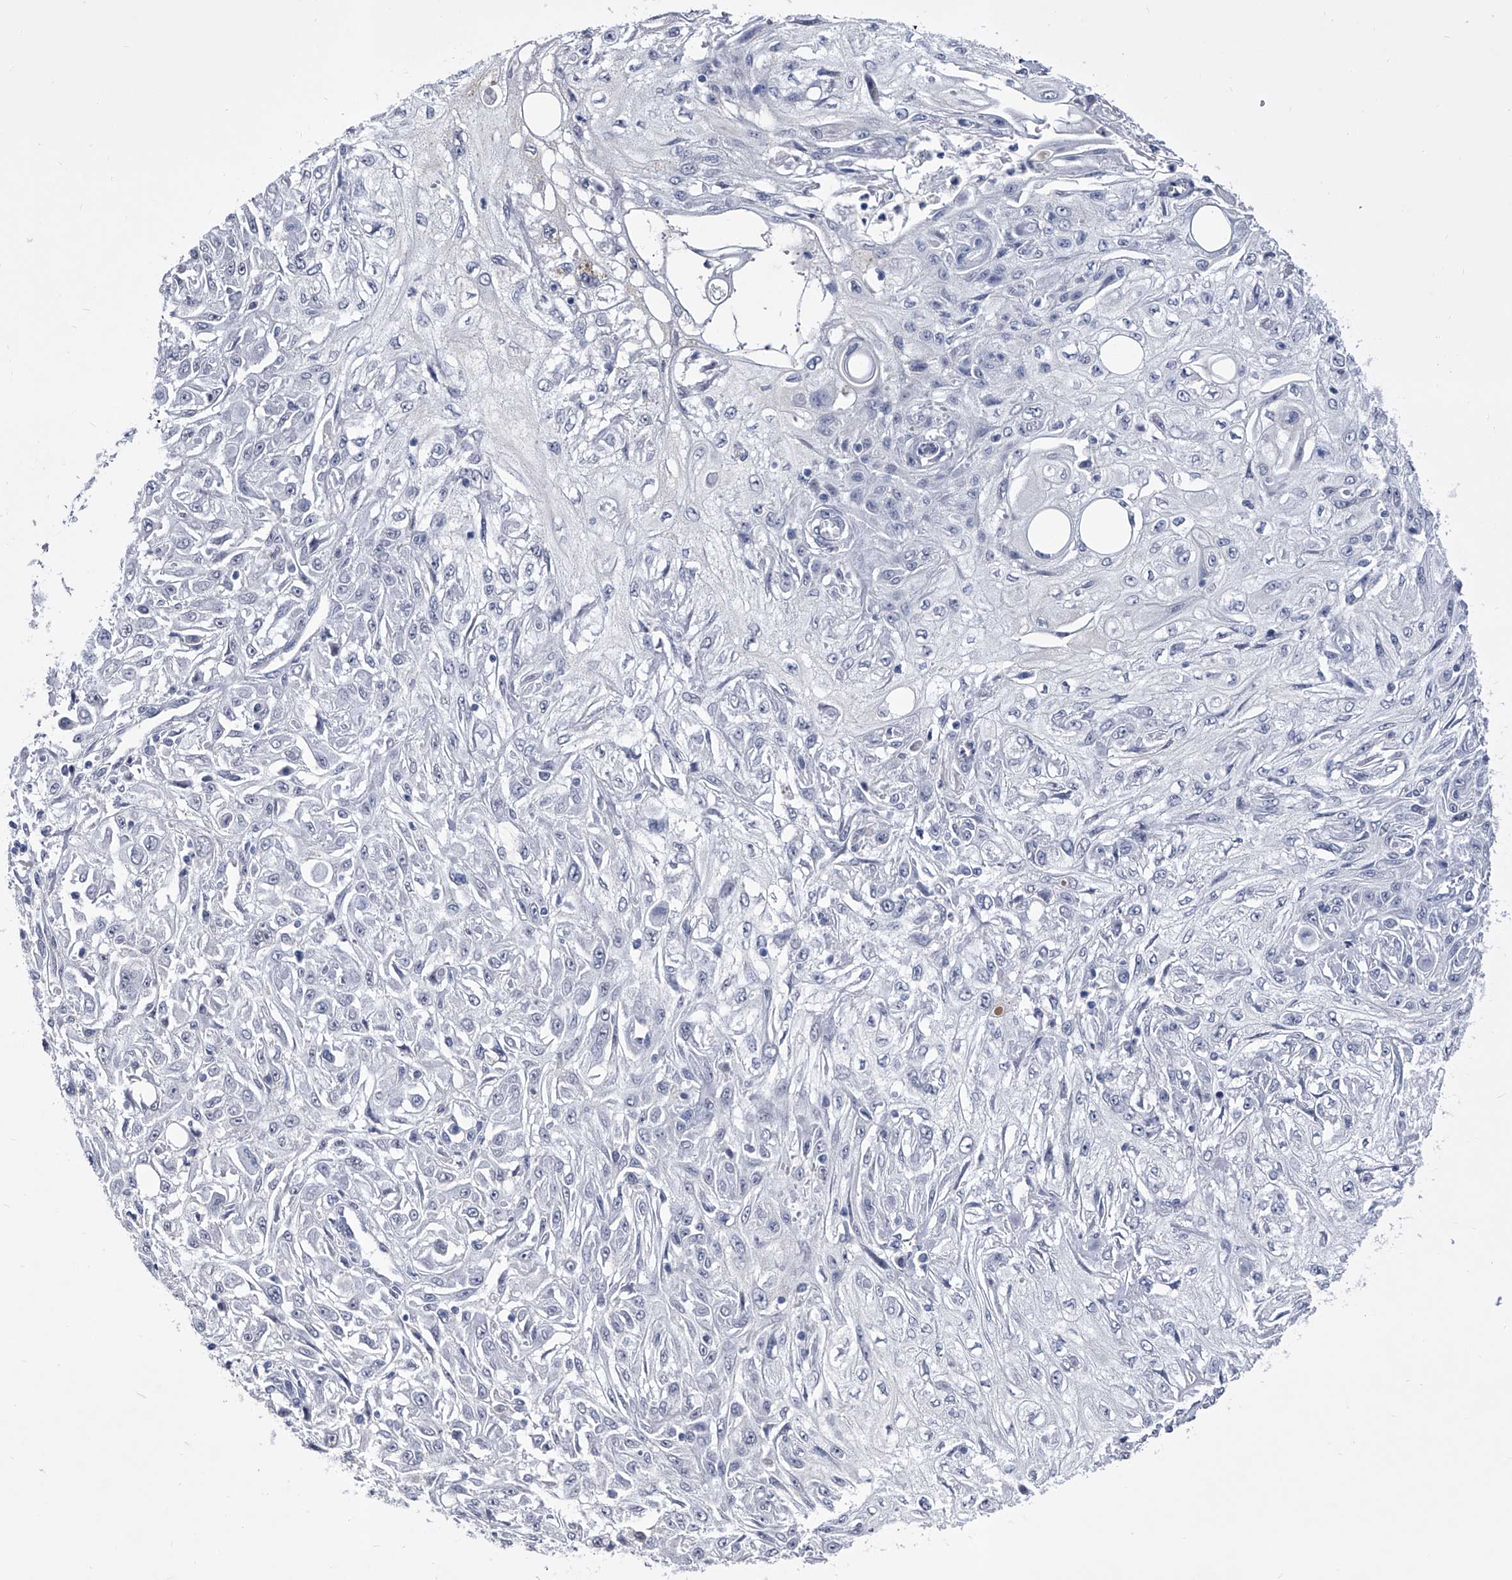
{"staining": {"intensity": "negative", "quantity": "none", "location": "none"}, "tissue": "skin cancer", "cell_type": "Tumor cells", "image_type": "cancer", "snomed": [{"axis": "morphology", "description": "Squamous cell carcinoma, NOS"}, {"axis": "morphology", "description": "Squamous cell carcinoma, metastatic, NOS"}, {"axis": "topography", "description": "Skin"}, {"axis": "topography", "description": "Lymph node"}], "caption": "There is no significant expression in tumor cells of skin cancer (metastatic squamous cell carcinoma).", "gene": "CRISP2", "patient": {"sex": "male", "age": 75}}